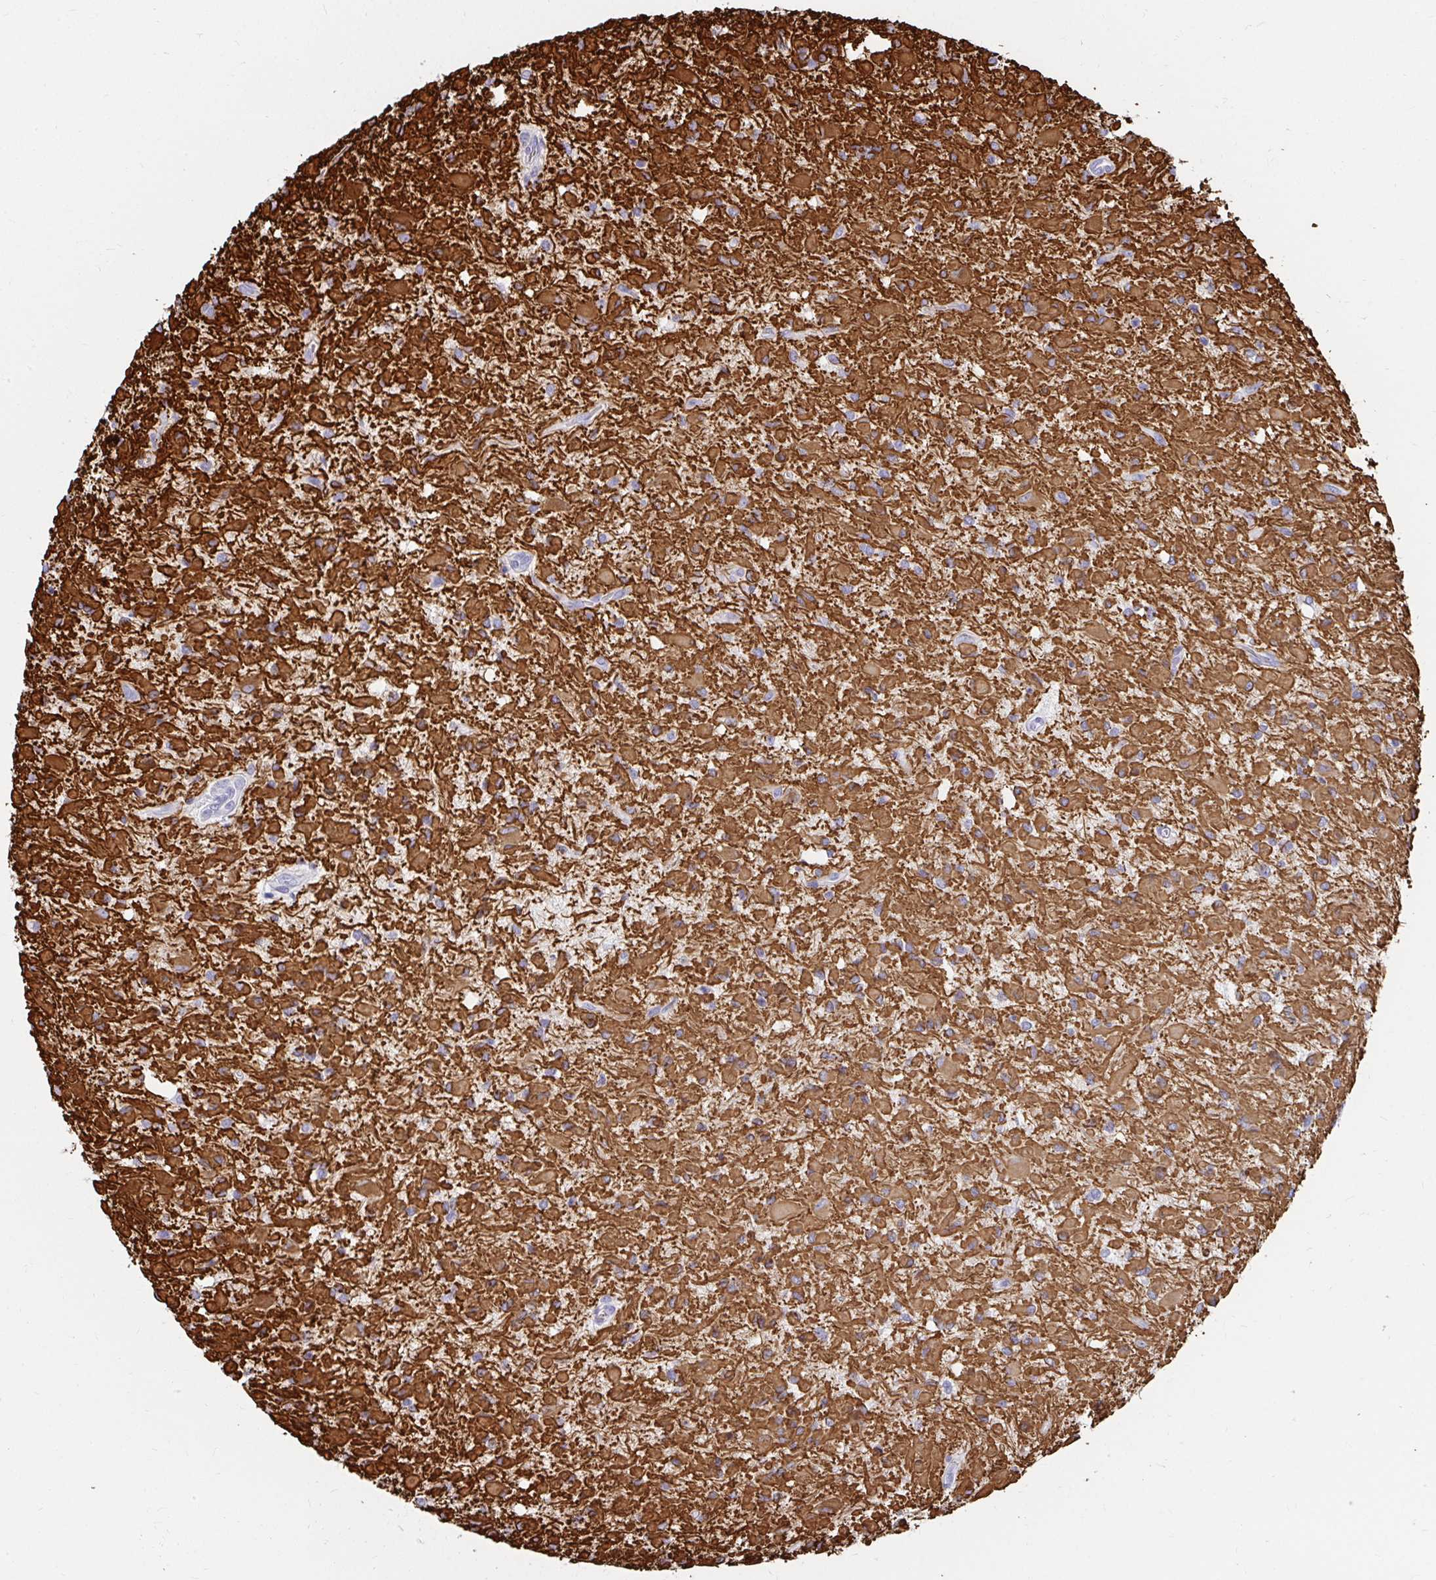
{"staining": {"intensity": "negative", "quantity": "none", "location": "none"}, "tissue": "glioma", "cell_type": "Tumor cells", "image_type": "cancer", "snomed": [{"axis": "morphology", "description": "Glioma, malignant, Low grade"}, {"axis": "topography", "description": "Brain"}], "caption": "Tumor cells are negative for brown protein staining in malignant glioma (low-grade).", "gene": "C19orf81", "patient": {"sex": "female", "age": 33}}